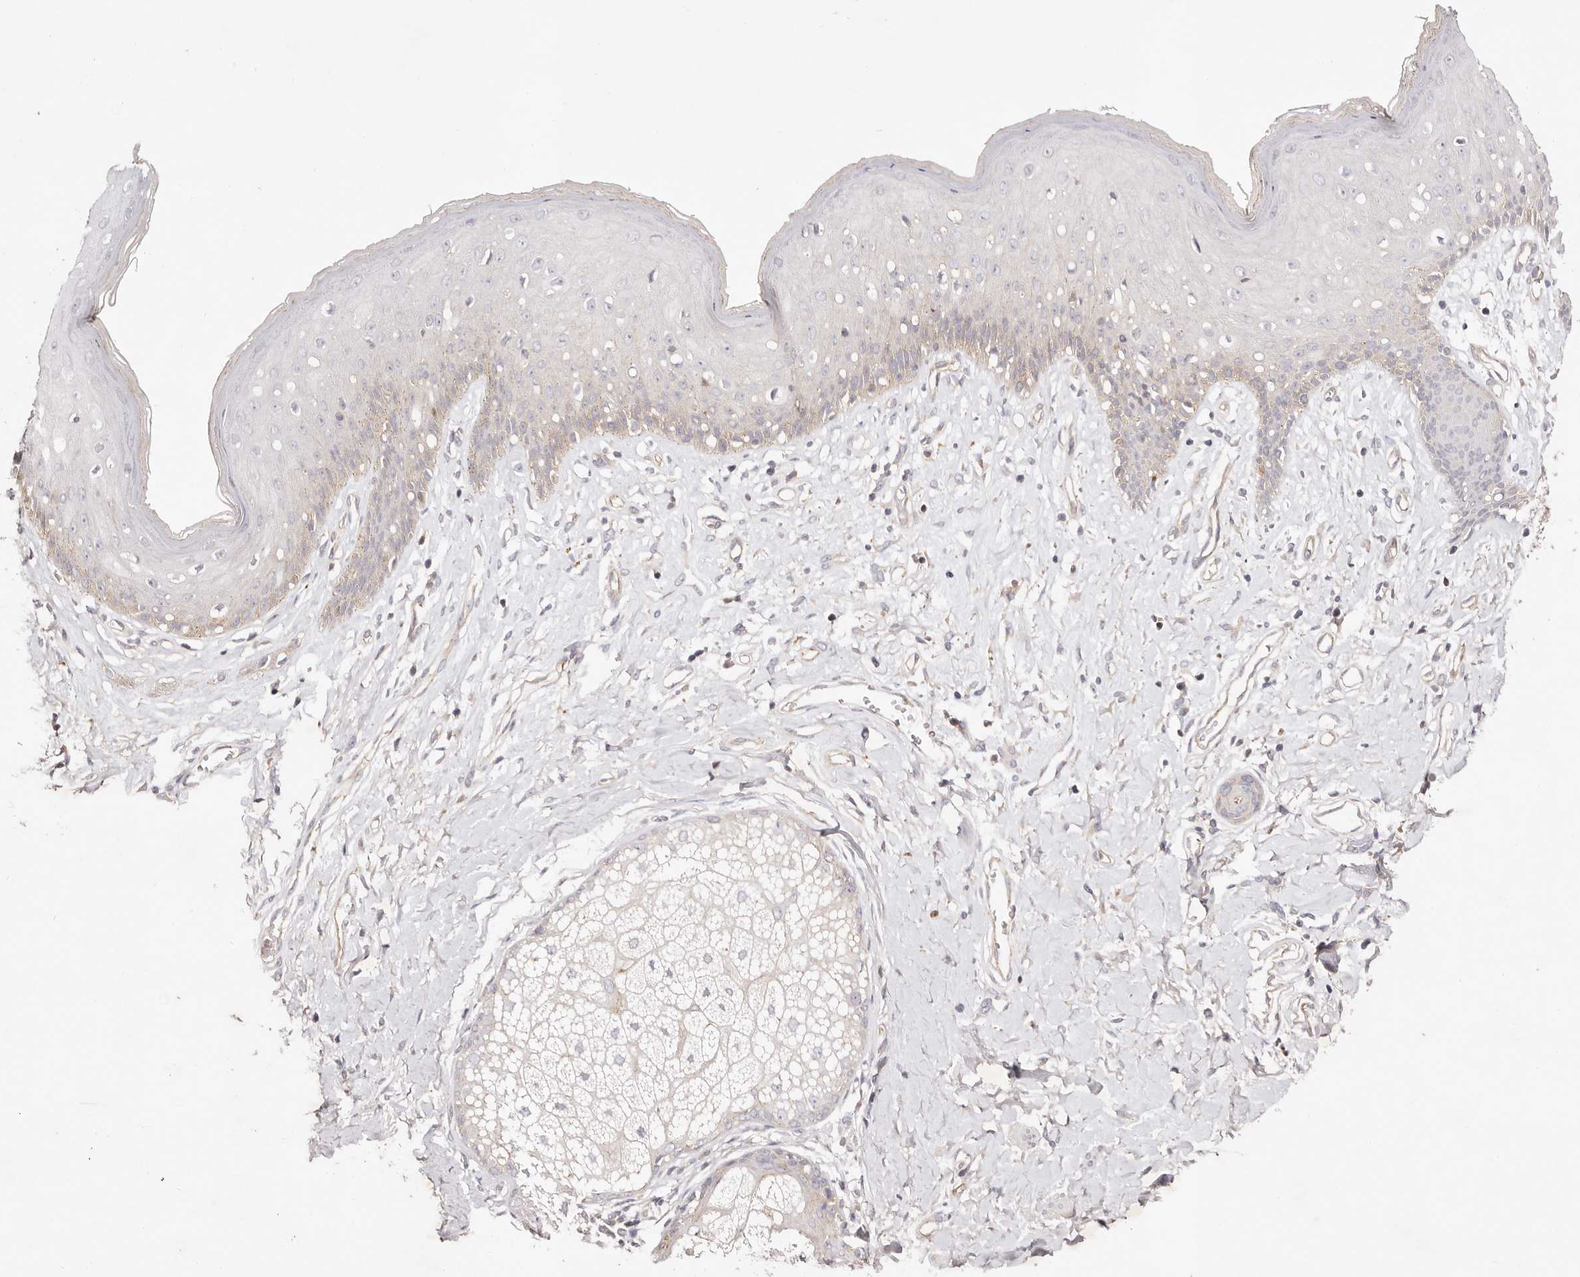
{"staining": {"intensity": "weak", "quantity": "<25%", "location": "cytoplasmic/membranous"}, "tissue": "skin", "cell_type": "Epidermal cells", "image_type": "normal", "snomed": [{"axis": "morphology", "description": "Normal tissue, NOS"}, {"axis": "morphology", "description": "Squamous cell carcinoma, NOS"}, {"axis": "topography", "description": "Vulva"}], "caption": "IHC of unremarkable skin demonstrates no staining in epidermal cells. (IHC, brightfield microscopy, high magnification).", "gene": "SLC35B2", "patient": {"sex": "female", "age": 85}}